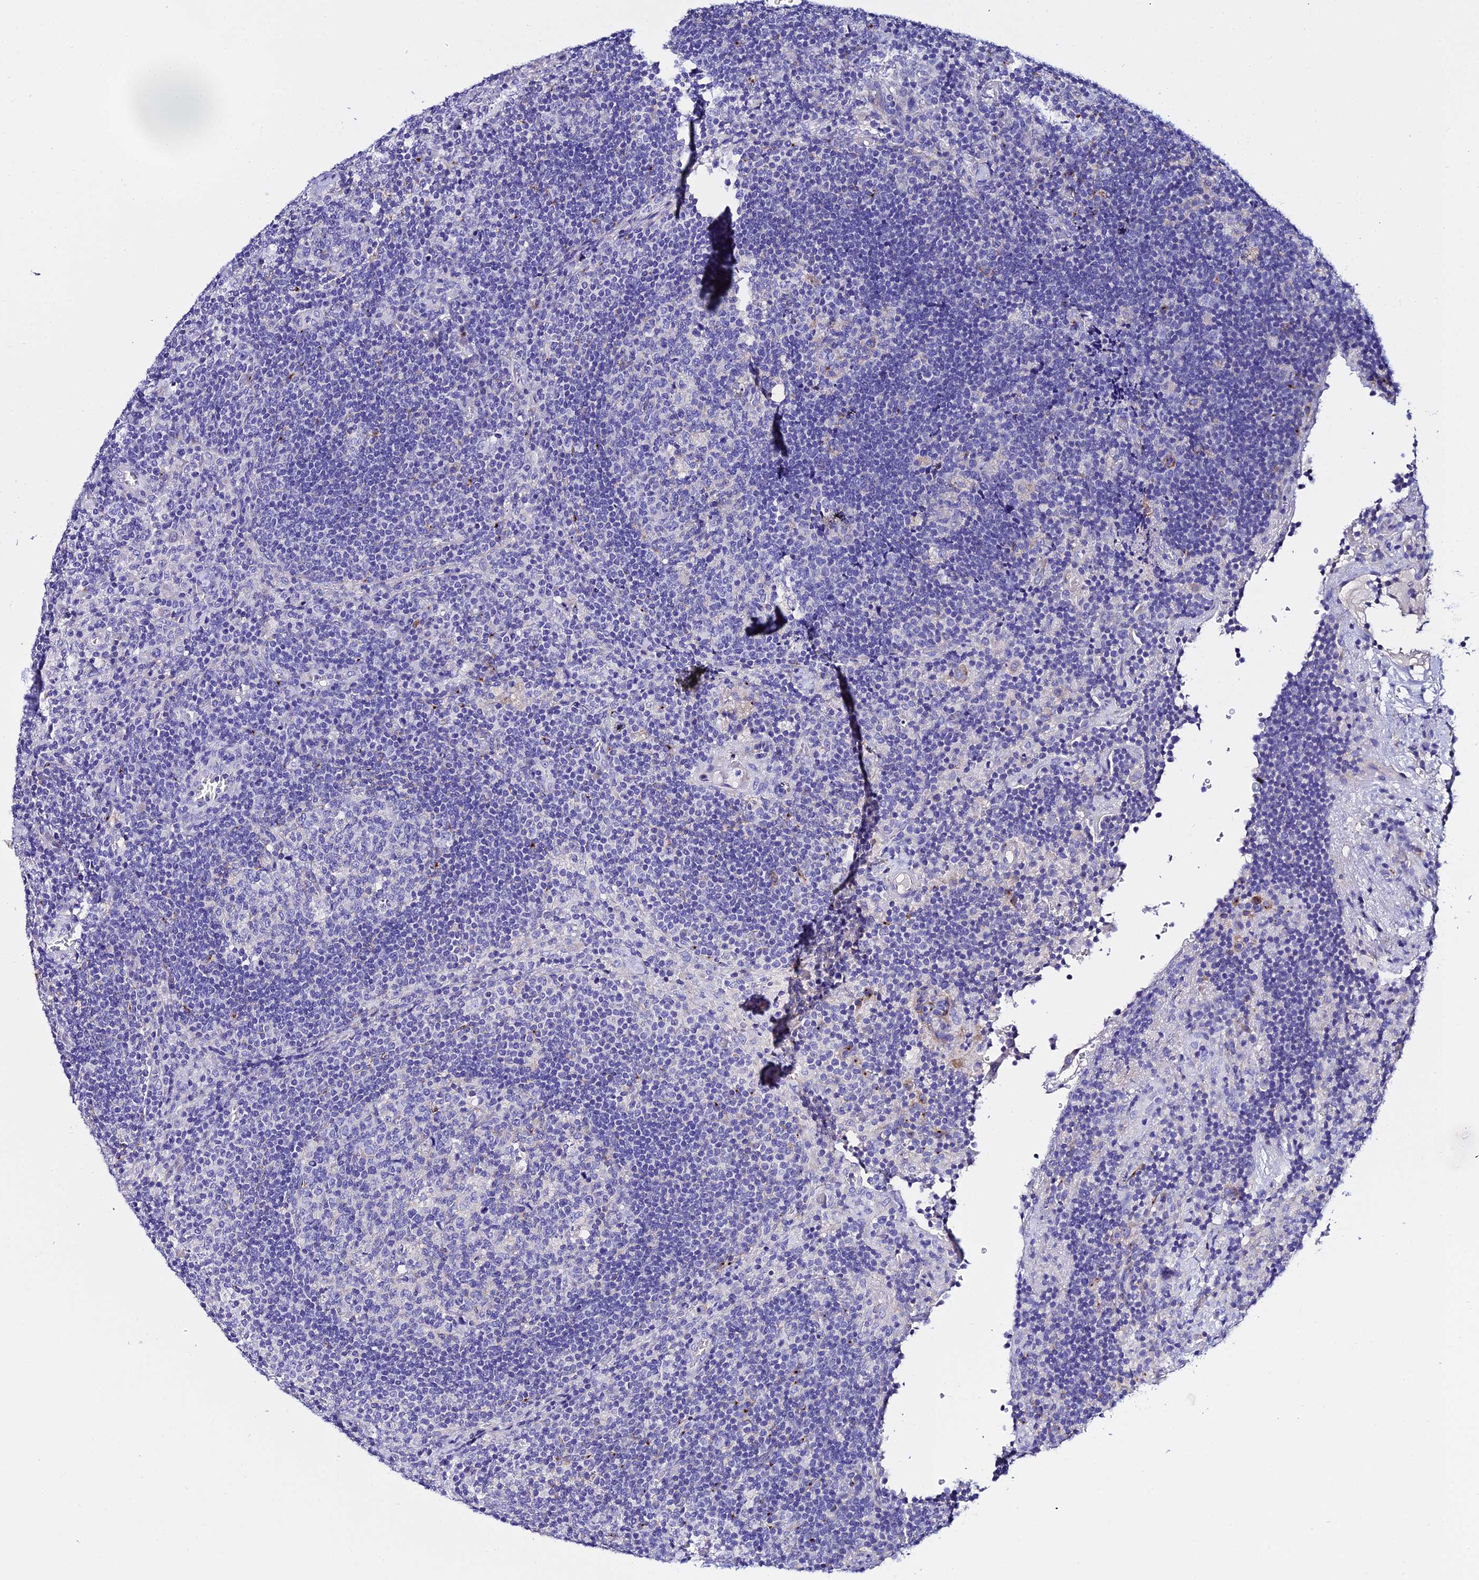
{"staining": {"intensity": "negative", "quantity": "none", "location": "none"}, "tissue": "lymph node", "cell_type": "Germinal center cells", "image_type": "normal", "snomed": [{"axis": "morphology", "description": "Normal tissue, NOS"}, {"axis": "topography", "description": "Lymph node"}], "caption": "Immunohistochemistry of benign lymph node demonstrates no expression in germinal center cells.", "gene": "TMEM117", "patient": {"sex": "male", "age": 58}}